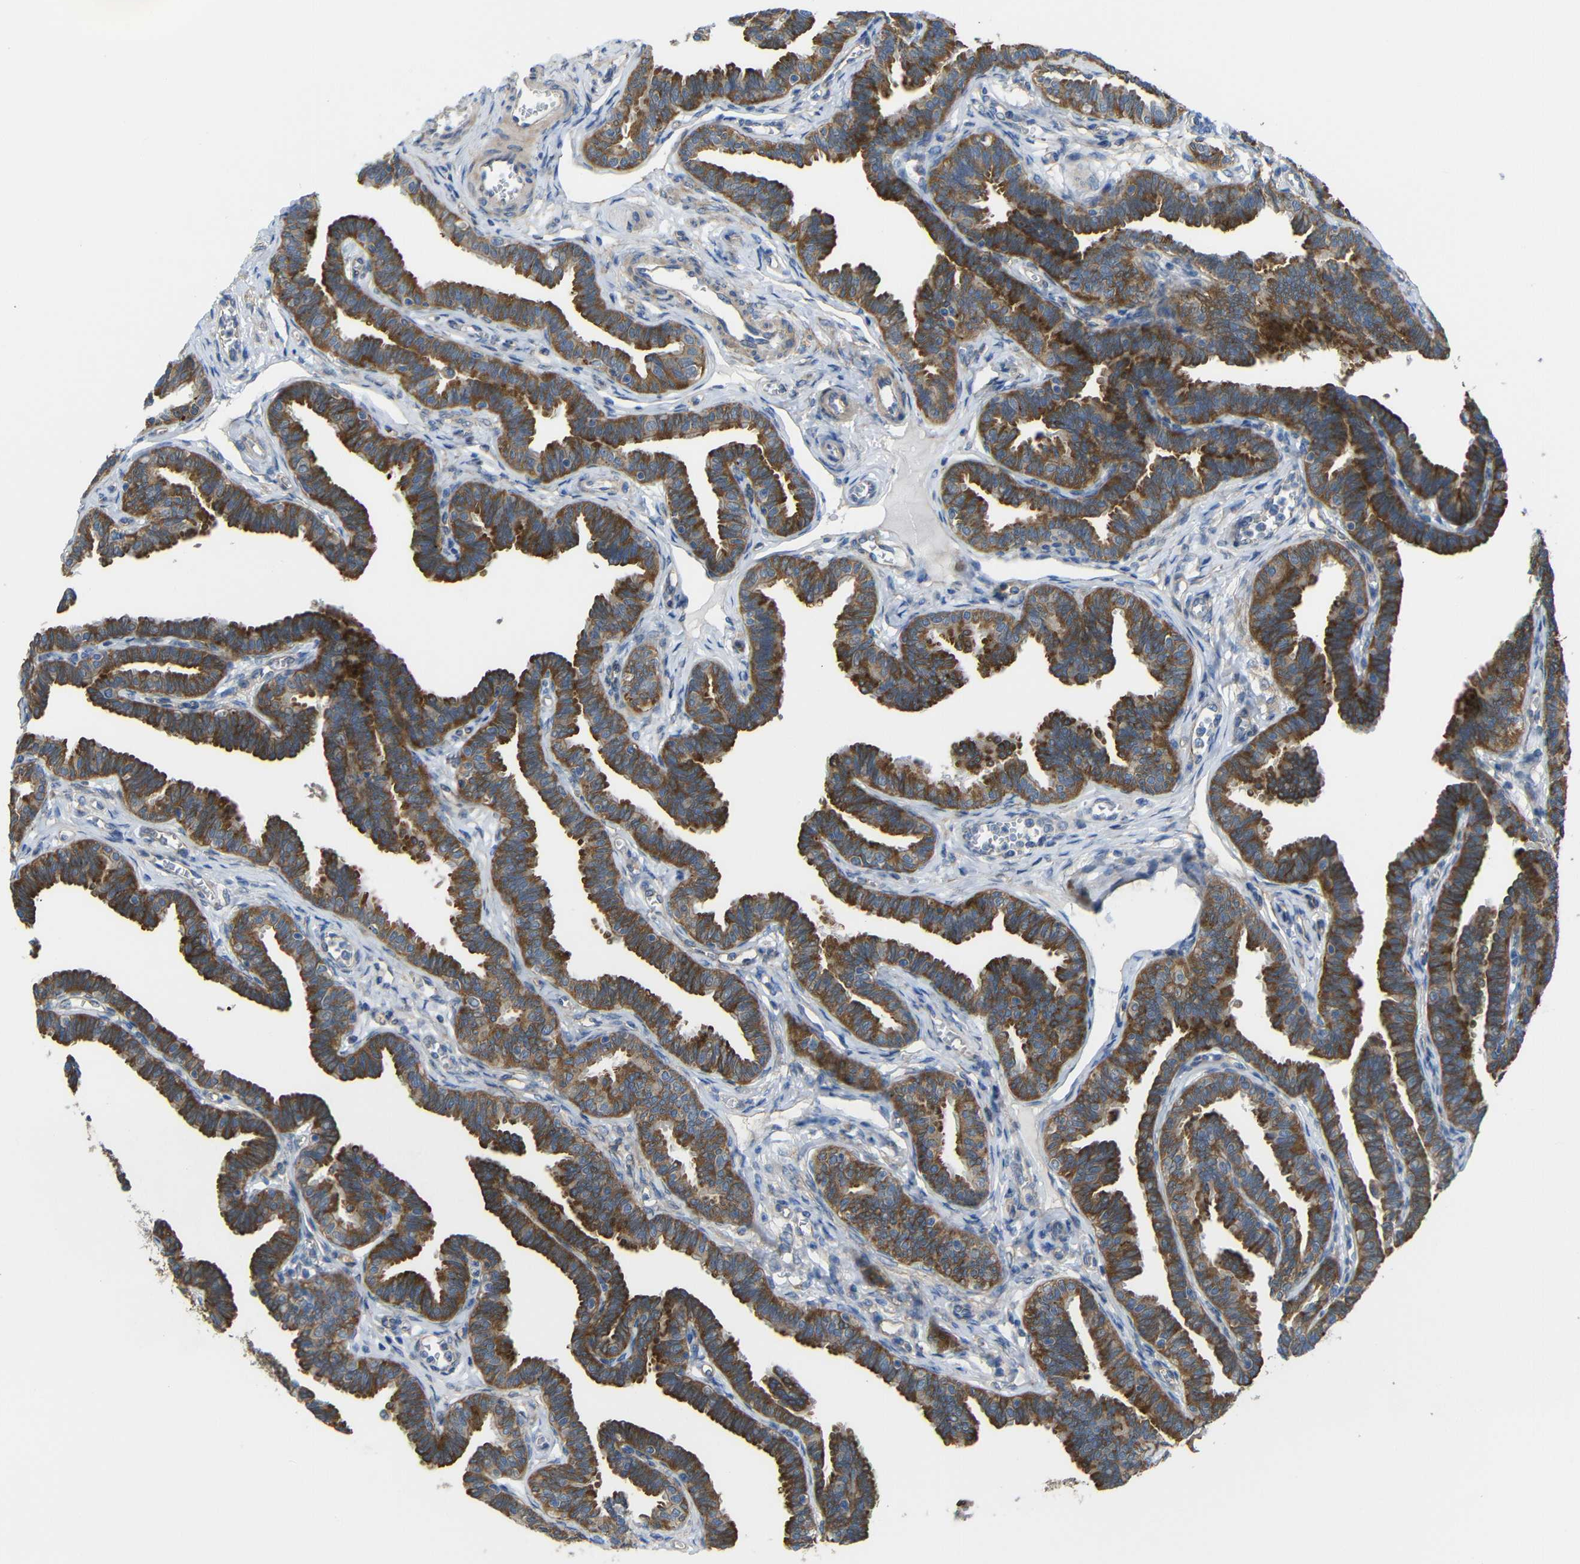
{"staining": {"intensity": "strong", "quantity": ">75%", "location": "cytoplasmic/membranous"}, "tissue": "fallopian tube", "cell_type": "Glandular cells", "image_type": "normal", "snomed": [{"axis": "morphology", "description": "Normal tissue, NOS"}, {"axis": "topography", "description": "Fallopian tube"}, {"axis": "topography", "description": "Ovary"}], "caption": "The photomicrograph displays immunohistochemical staining of unremarkable fallopian tube. There is strong cytoplasmic/membranous expression is appreciated in about >75% of glandular cells.", "gene": "SYPL1", "patient": {"sex": "female", "age": 23}}